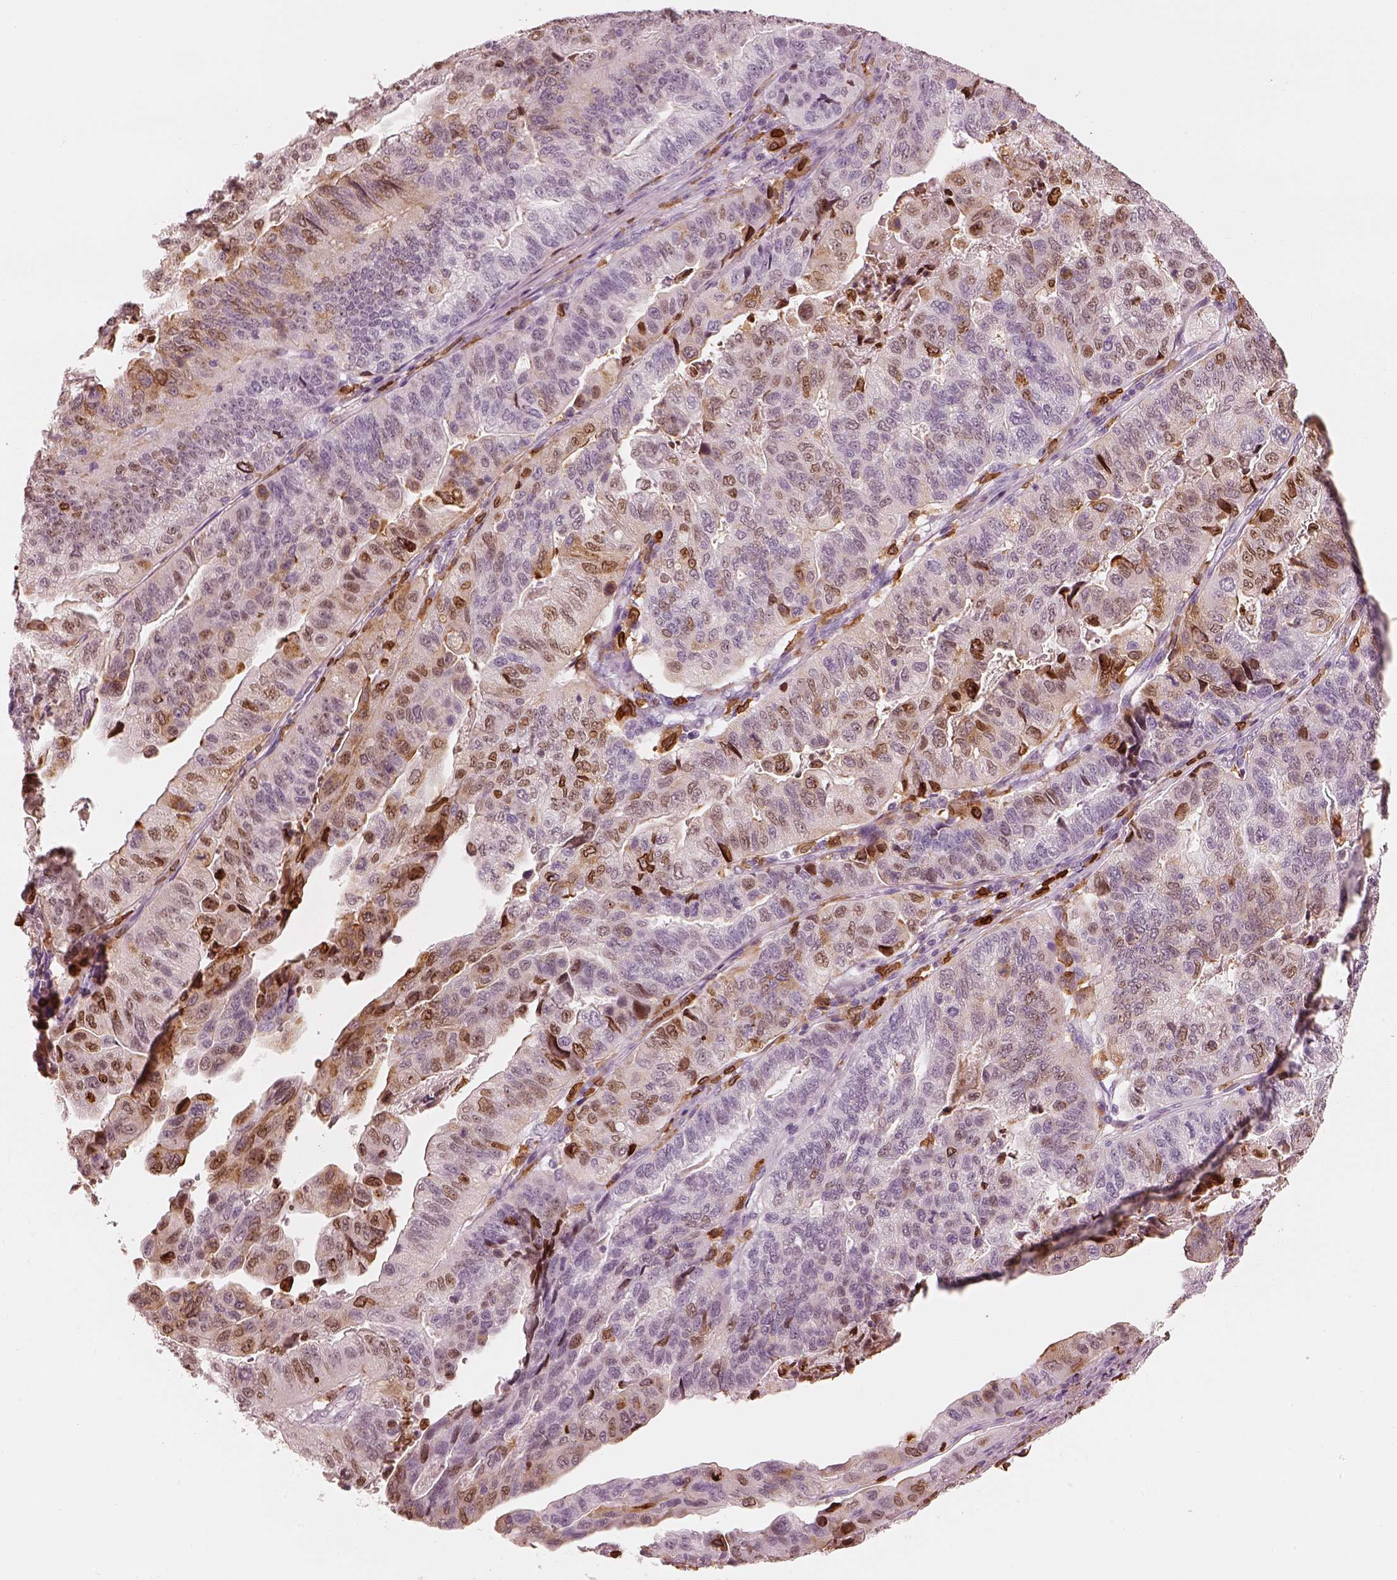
{"staining": {"intensity": "moderate", "quantity": "<25%", "location": "cytoplasmic/membranous,nuclear"}, "tissue": "stomach cancer", "cell_type": "Tumor cells", "image_type": "cancer", "snomed": [{"axis": "morphology", "description": "Adenocarcinoma, NOS"}, {"axis": "topography", "description": "Stomach, upper"}], "caption": "Protein expression by immunohistochemistry displays moderate cytoplasmic/membranous and nuclear positivity in about <25% of tumor cells in stomach cancer.", "gene": "ALOX5", "patient": {"sex": "female", "age": 67}}